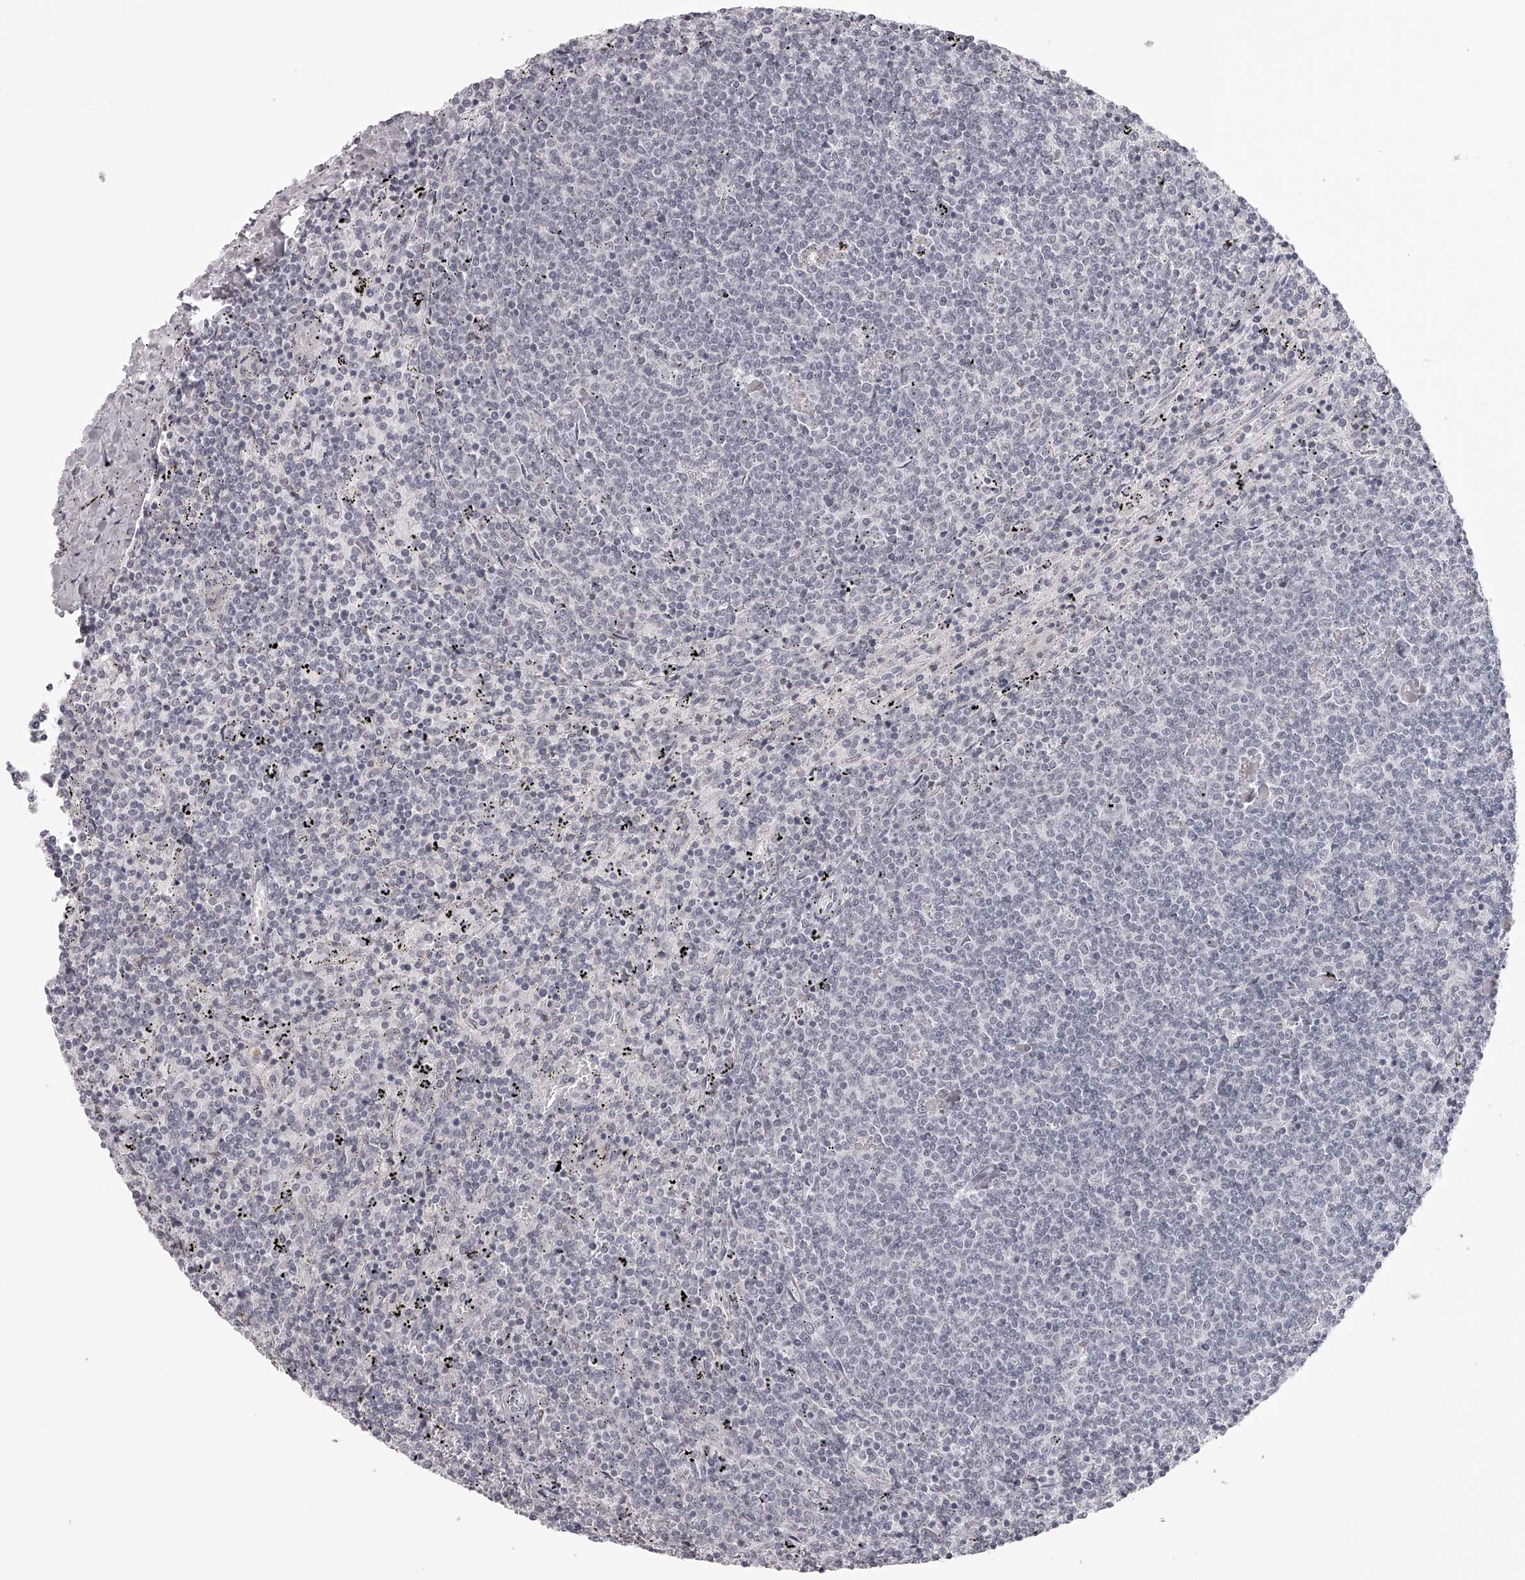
{"staining": {"intensity": "negative", "quantity": "none", "location": "none"}, "tissue": "lymphoma", "cell_type": "Tumor cells", "image_type": "cancer", "snomed": [{"axis": "morphology", "description": "Malignant lymphoma, non-Hodgkin's type, Low grade"}, {"axis": "topography", "description": "Spleen"}], "caption": "This is an IHC micrograph of human lymphoma. There is no positivity in tumor cells.", "gene": "RNF220", "patient": {"sex": "female", "age": 50}}